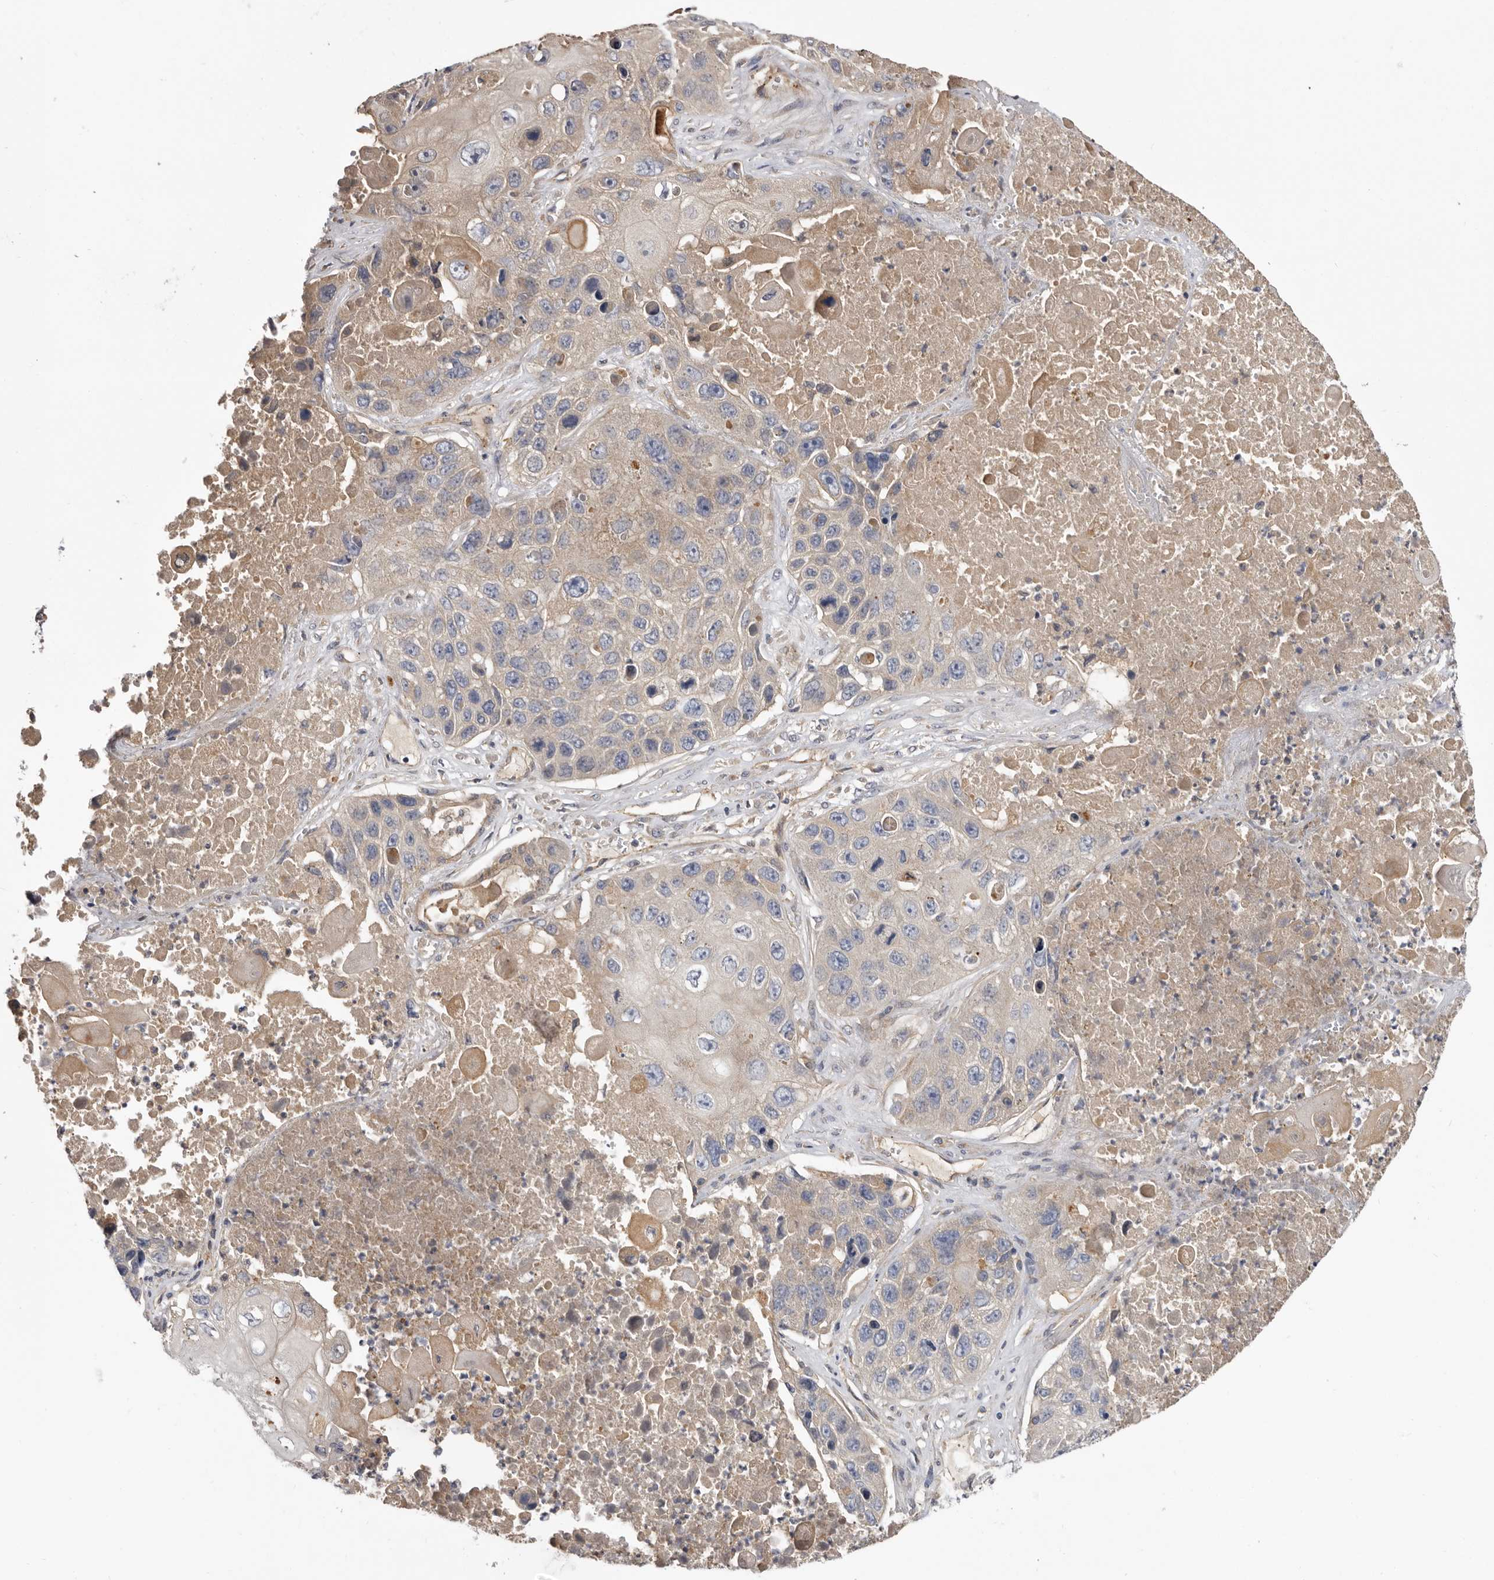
{"staining": {"intensity": "negative", "quantity": "none", "location": "none"}, "tissue": "lung cancer", "cell_type": "Tumor cells", "image_type": "cancer", "snomed": [{"axis": "morphology", "description": "Squamous cell carcinoma, NOS"}, {"axis": "topography", "description": "Lung"}], "caption": "Lung cancer (squamous cell carcinoma) was stained to show a protein in brown. There is no significant staining in tumor cells. (Immunohistochemistry, brightfield microscopy, high magnification).", "gene": "INKA2", "patient": {"sex": "male", "age": 61}}